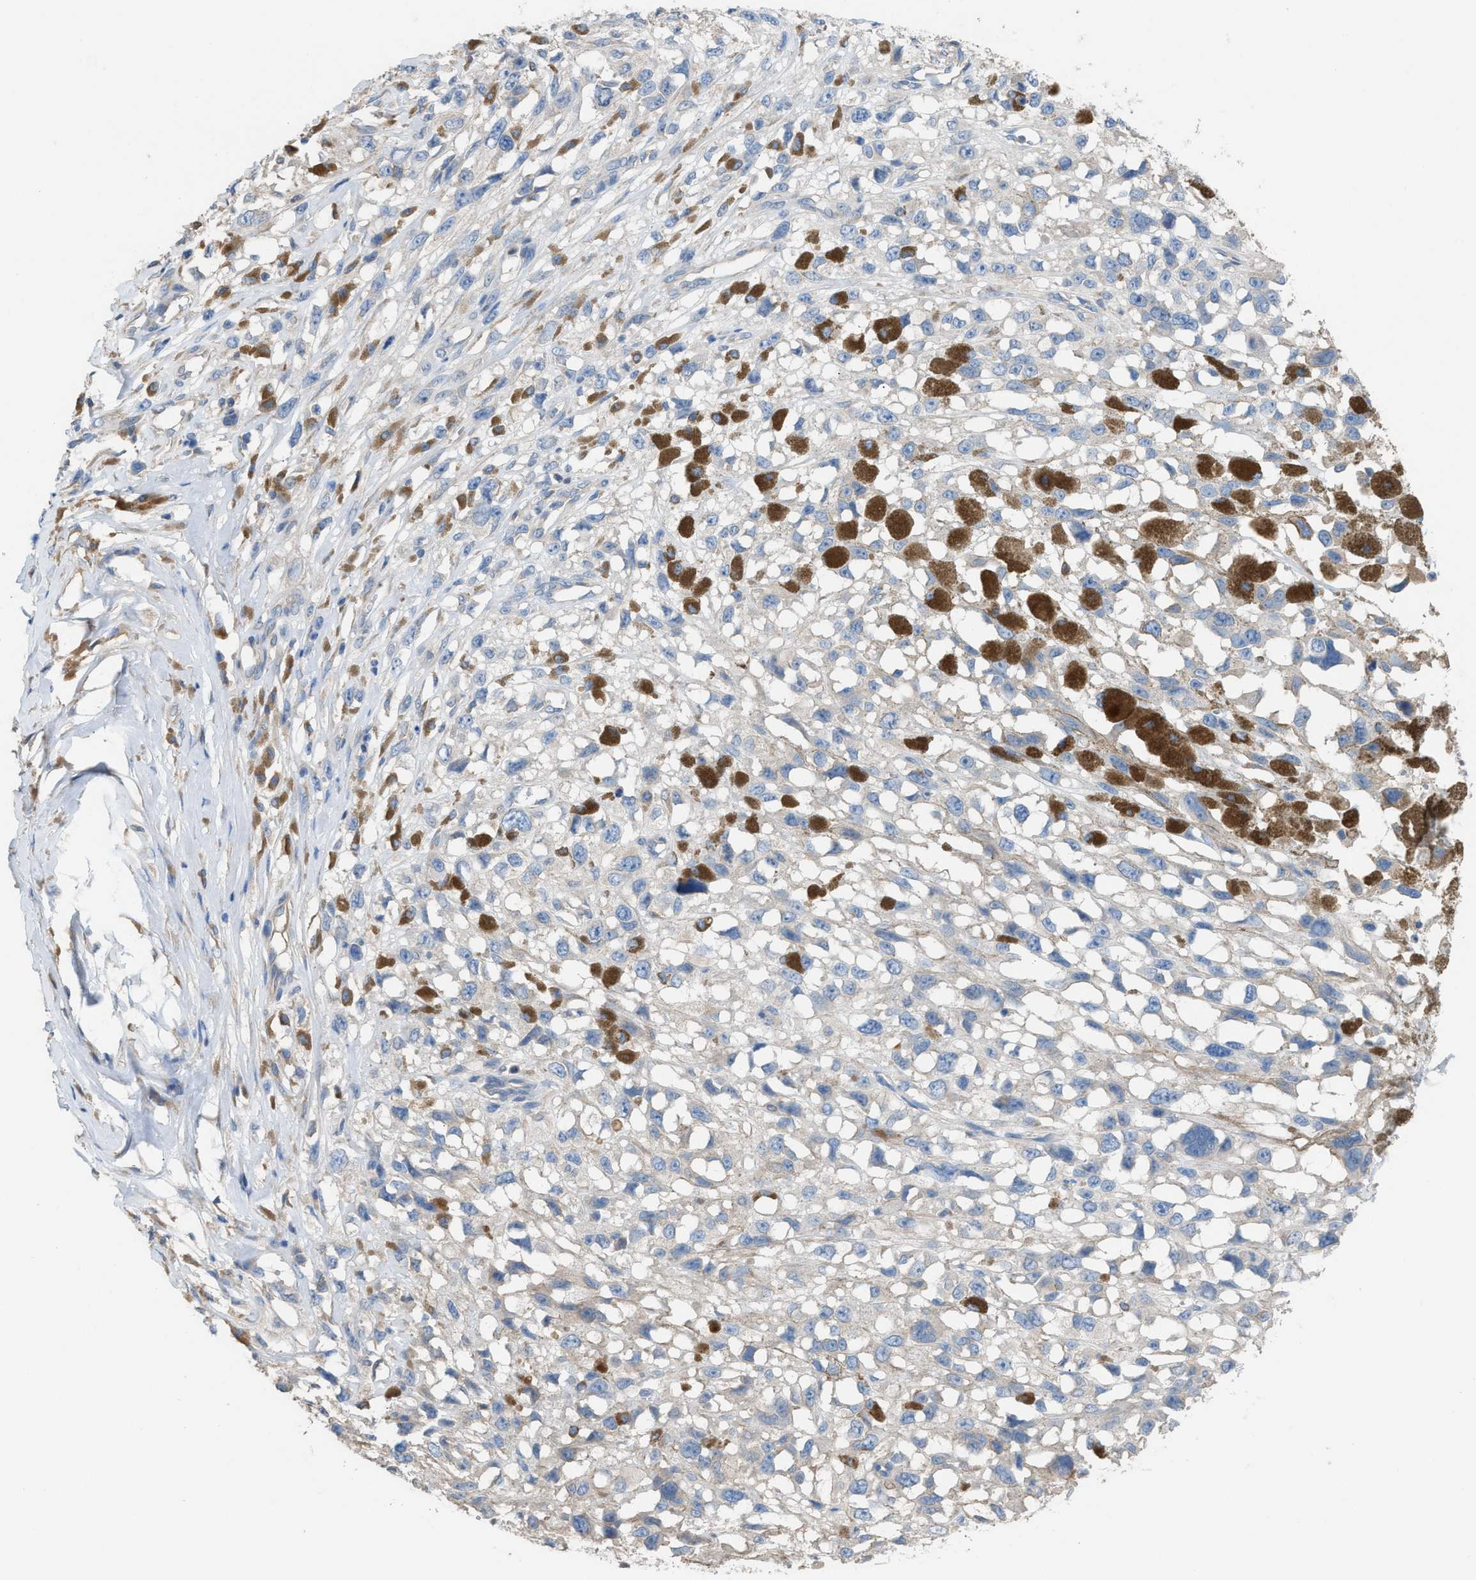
{"staining": {"intensity": "negative", "quantity": "none", "location": "none"}, "tissue": "melanoma", "cell_type": "Tumor cells", "image_type": "cancer", "snomed": [{"axis": "morphology", "description": "Malignant melanoma, Metastatic site"}, {"axis": "topography", "description": "Lymph node"}], "caption": "An image of malignant melanoma (metastatic site) stained for a protein demonstrates no brown staining in tumor cells.", "gene": "NQO2", "patient": {"sex": "male", "age": 59}}